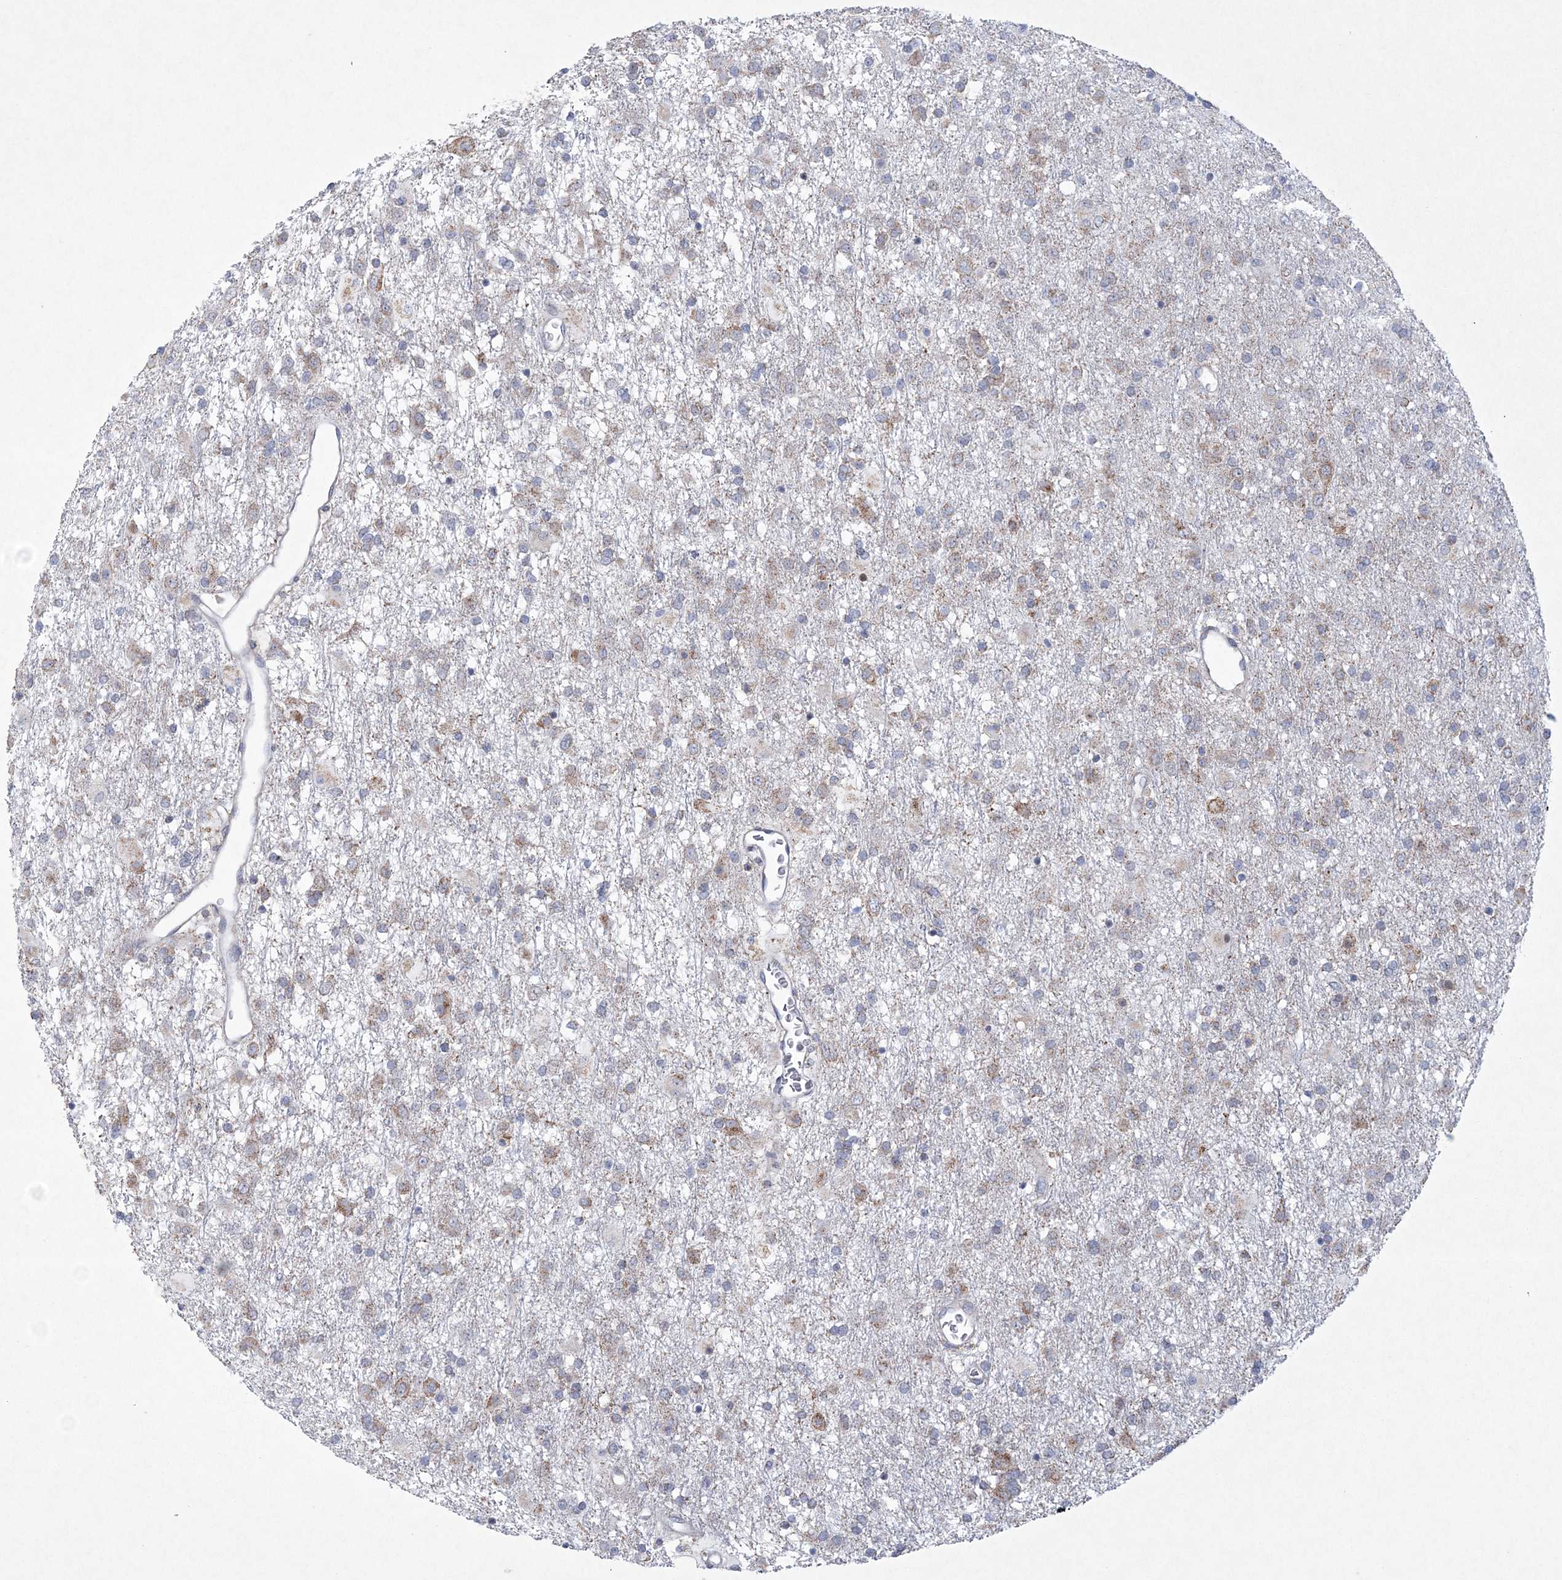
{"staining": {"intensity": "weak", "quantity": ">75%", "location": "cytoplasmic/membranous"}, "tissue": "glioma", "cell_type": "Tumor cells", "image_type": "cancer", "snomed": [{"axis": "morphology", "description": "Glioma, malignant, Low grade"}, {"axis": "topography", "description": "Brain"}], "caption": "Immunohistochemical staining of glioma demonstrates weak cytoplasmic/membranous protein staining in about >75% of tumor cells.", "gene": "CES4A", "patient": {"sex": "male", "age": 65}}